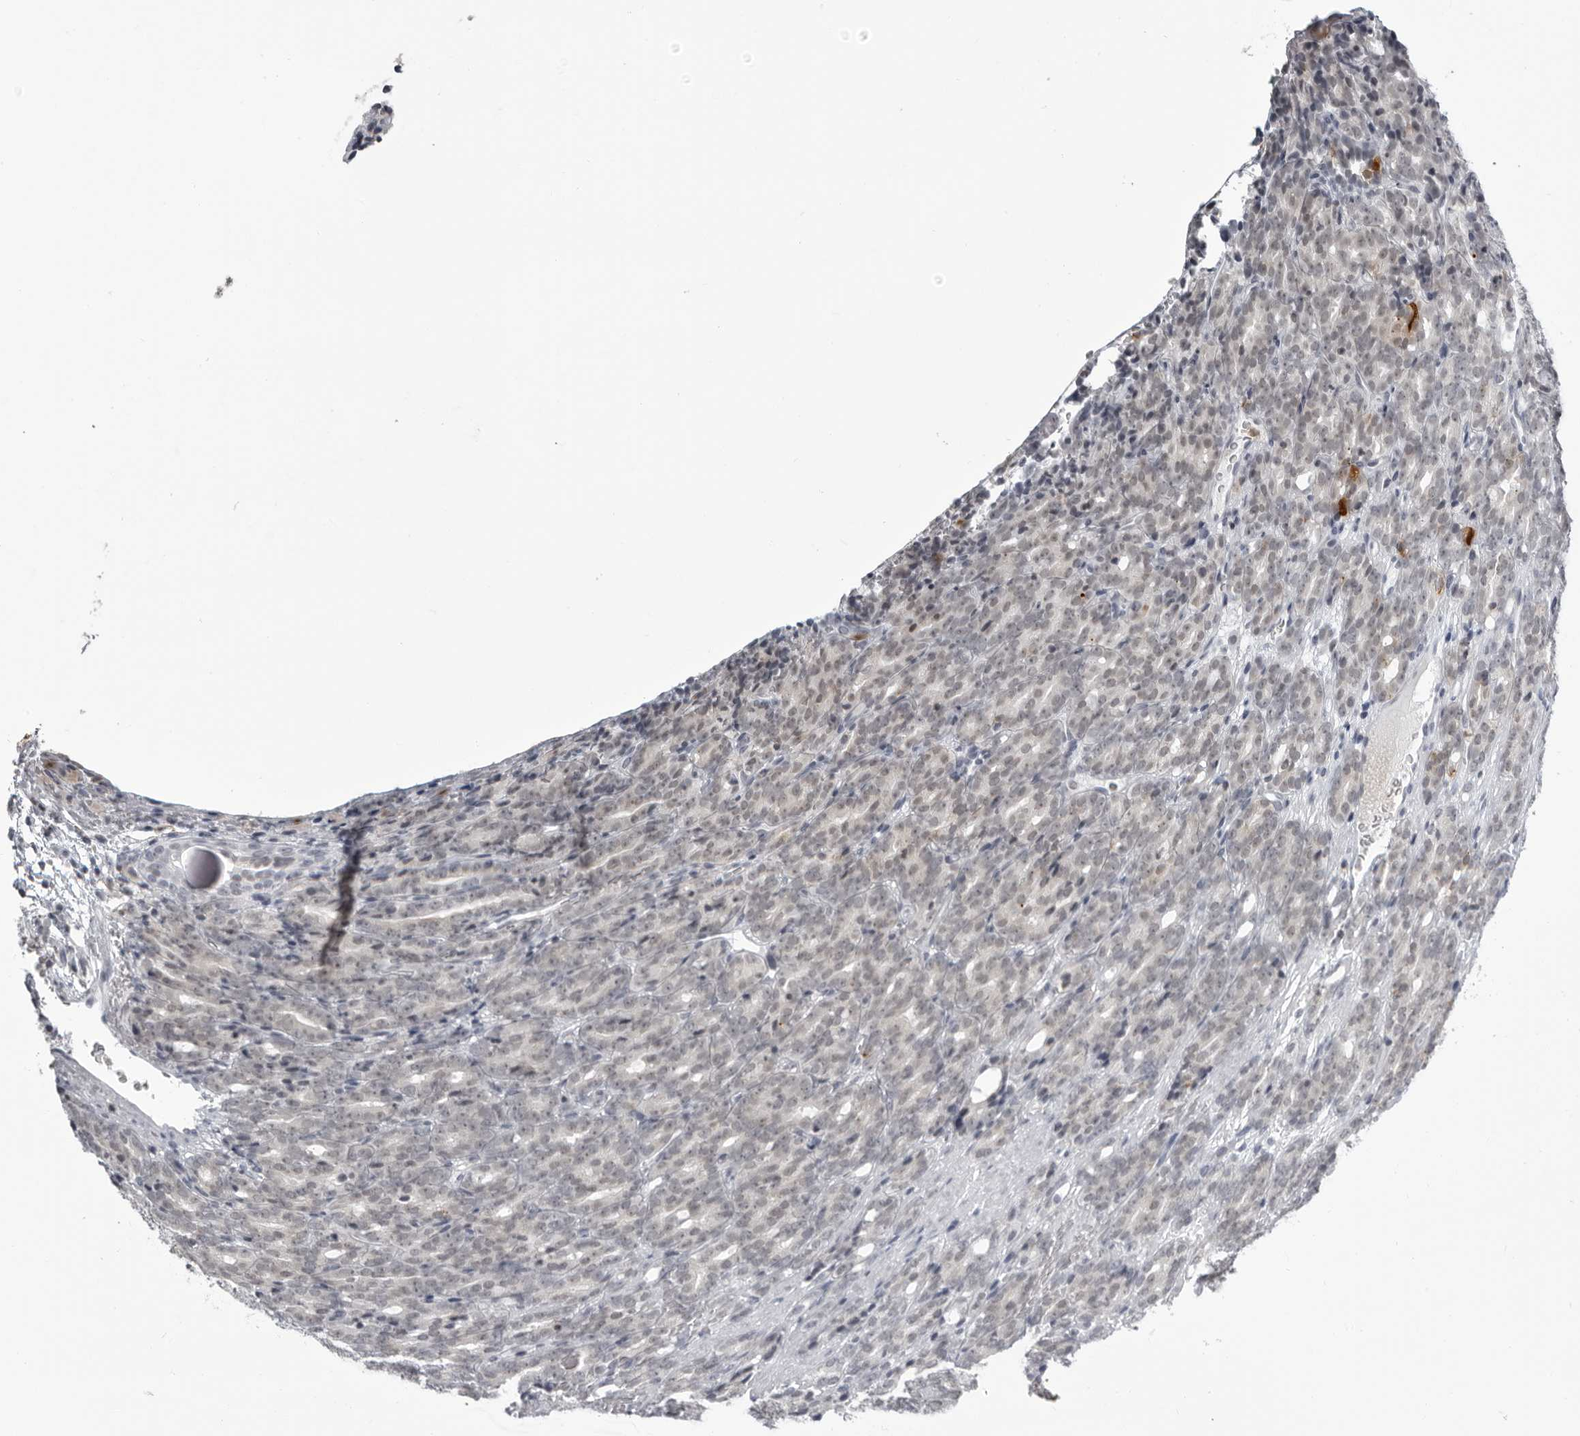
{"staining": {"intensity": "negative", "quantity": "none", "location": "none"}, "tissue": "prostate cancer", "cell_type": "Tumor cells", "image_type": "cancer", "snomed": [{"axis": "morphology", "description": "Adenocarcinoma, High grade"}, {"axis": "topography", "description": "Prostate"}], "caption": "The photomicrograph reveals no staining of tumor cells in adenocarcinoma (high-grade) (prostate). Nuclei are stained in blue.", "gene": "RTCA", "patient": {"sex": "male", "age": 62}}